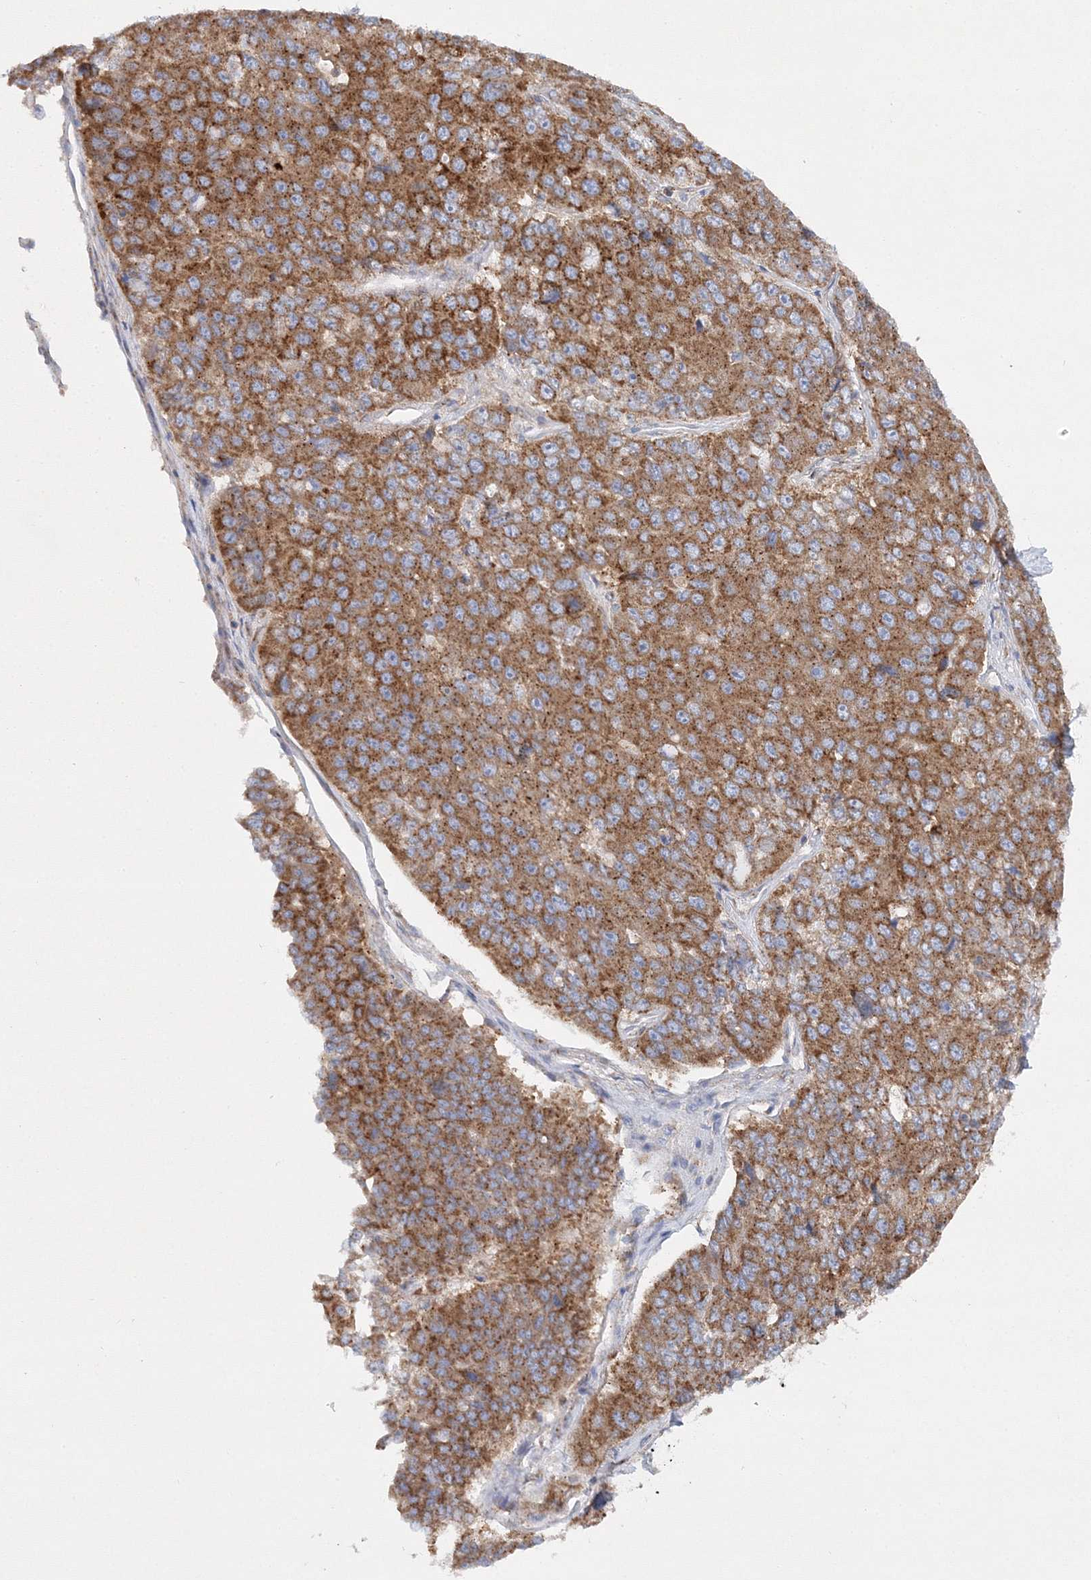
{"staining": {"intensity": "moderate", "quantity": ">75%", "location": "cytoplasmic/membranous"}, "tissue": "pancreatic cancer", "cell_type": "Tumor cells", "image_type": "cancer", "snomed": [{"axis": "morphology", "description": "Adenocarcinoma, NOS"}, {"axis": "topography", "description": "Pancreas"}], "caption": "Adenocarcinoma (pancreatic) tissue reveals moderate cytoplasmic/membranous positivity in about >75% of tumor cells", "gene": "SEC23IP", "patient": {"sex": "male", "age": 50}}